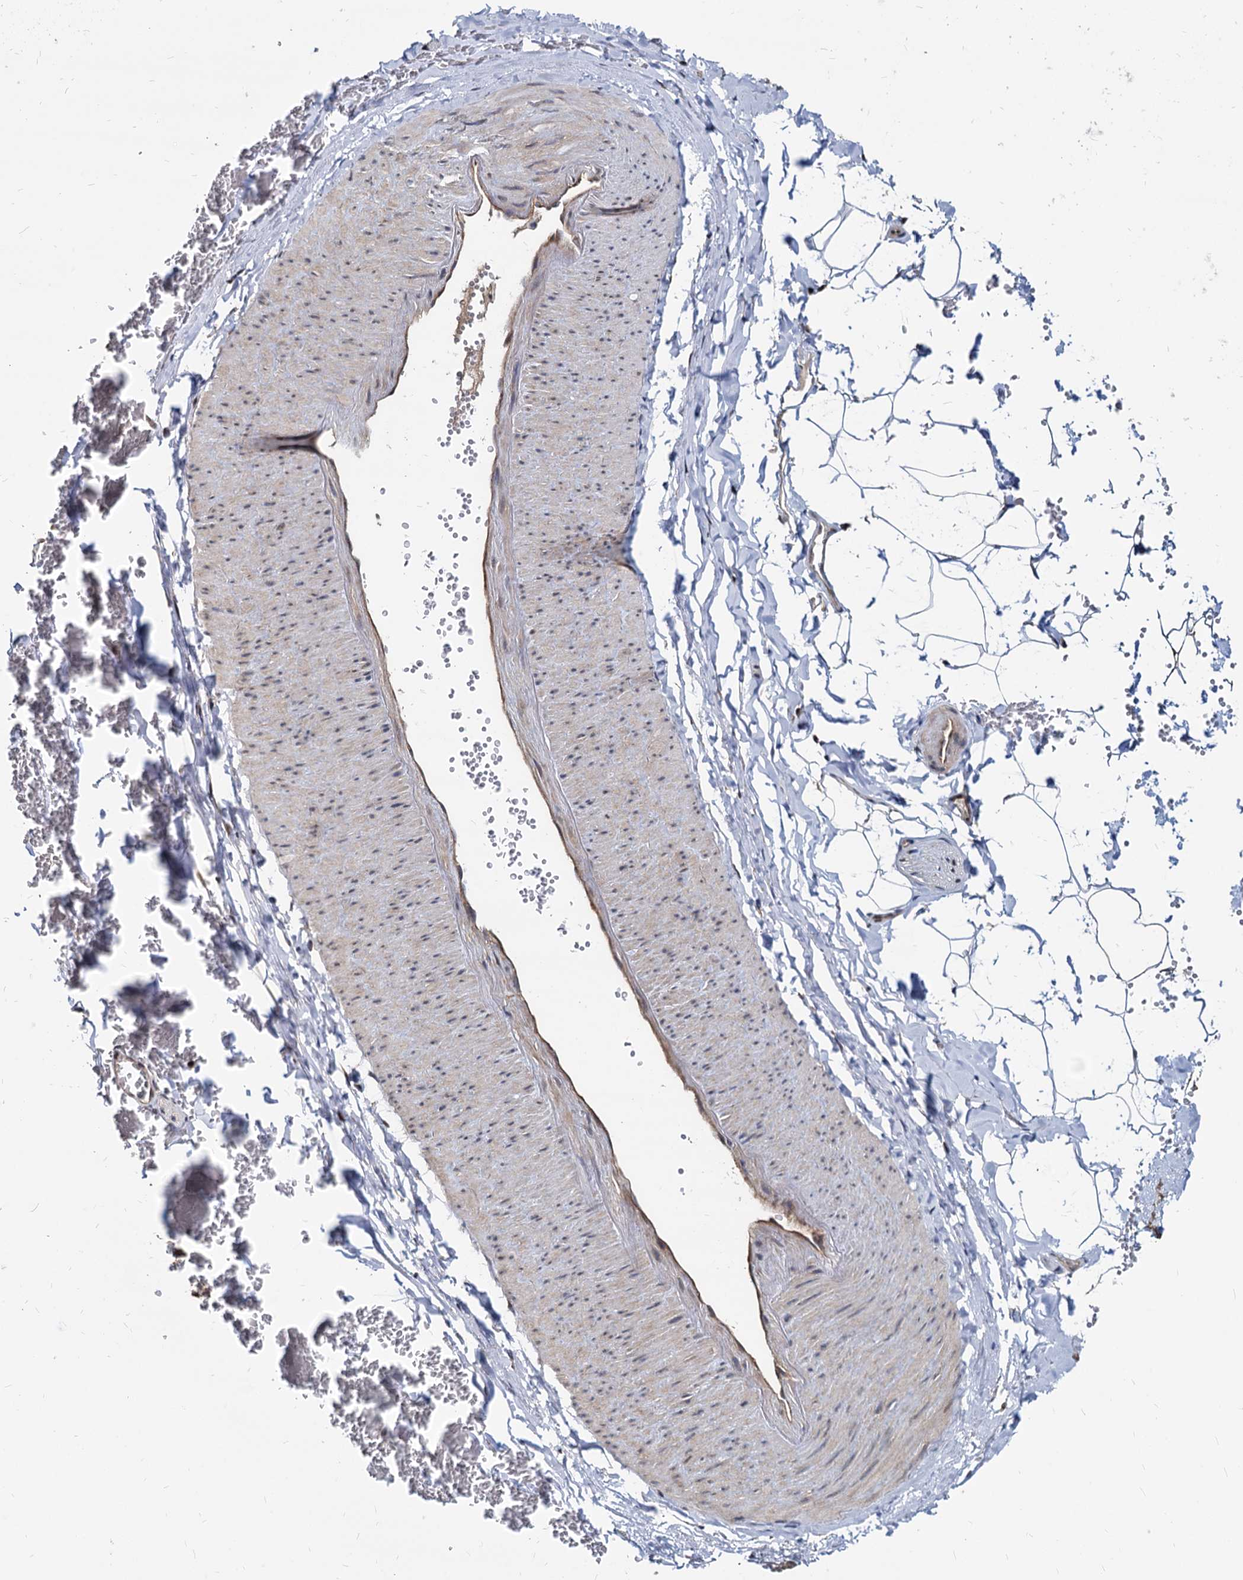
{"staining": {"intensity": "moderate", "quantity": "25%-75%", "location": "cytoplasmic/membranous,nuclear"}, "tissue": "adipose tissue", "cell_type": "Adipocytes", "image_type": "normal", "snomed": [{"axis": "morphology", "description": "Normal tissue, NOS"}, {"axis": "topography", "description": "Gallbladder"}, {"axis": "topography", "description": "Peripheral nerve tissue"}], "caption": "Human adipose tissue stained for a protein (brown) reveals moderate cytoplasmic/membranous,nuclear positive positivity in approximately 25%-75% of adipocytes.", "gene": "UBLCP1", "patient": {"sex": "male", "age": 38}}